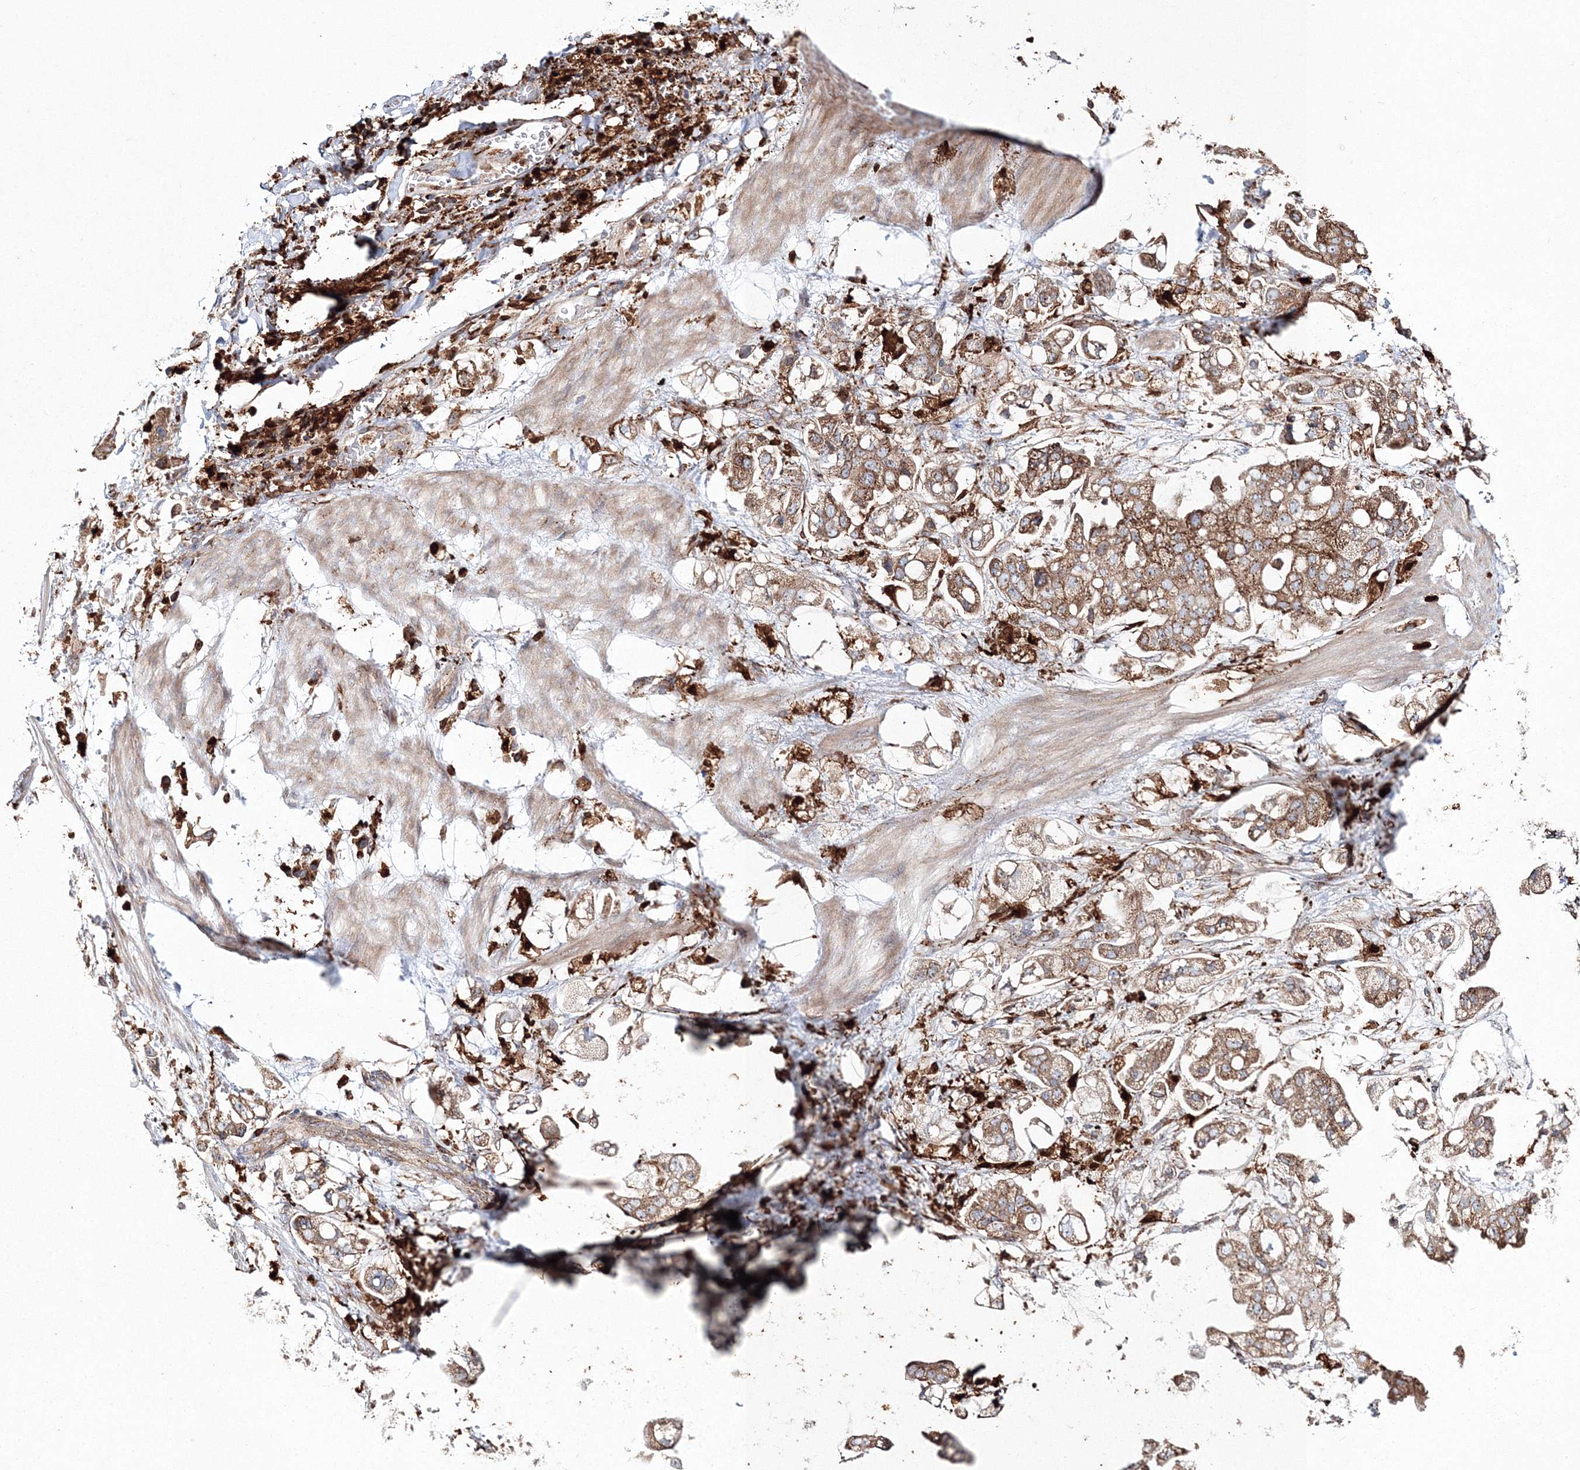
{"staining": {"intensity": "moderate", "quantity": ">75%", "location": "cytoplasmic/membranous"}, "tissue": "stomach cancer", "cell_type": "Tumor cells", "image_type": "cancer", "snomed": [{"axis": "morphology", "description": "Adenocarcinoma, NOS"}, {"axis": "topography", "description": "Stomach"}], "caption": "Stomach cancer stained with a protein marker shows moderate staining in tumor cells.", "gene": "ARCN1", "patient": {"sex": "male", "age": 62}}